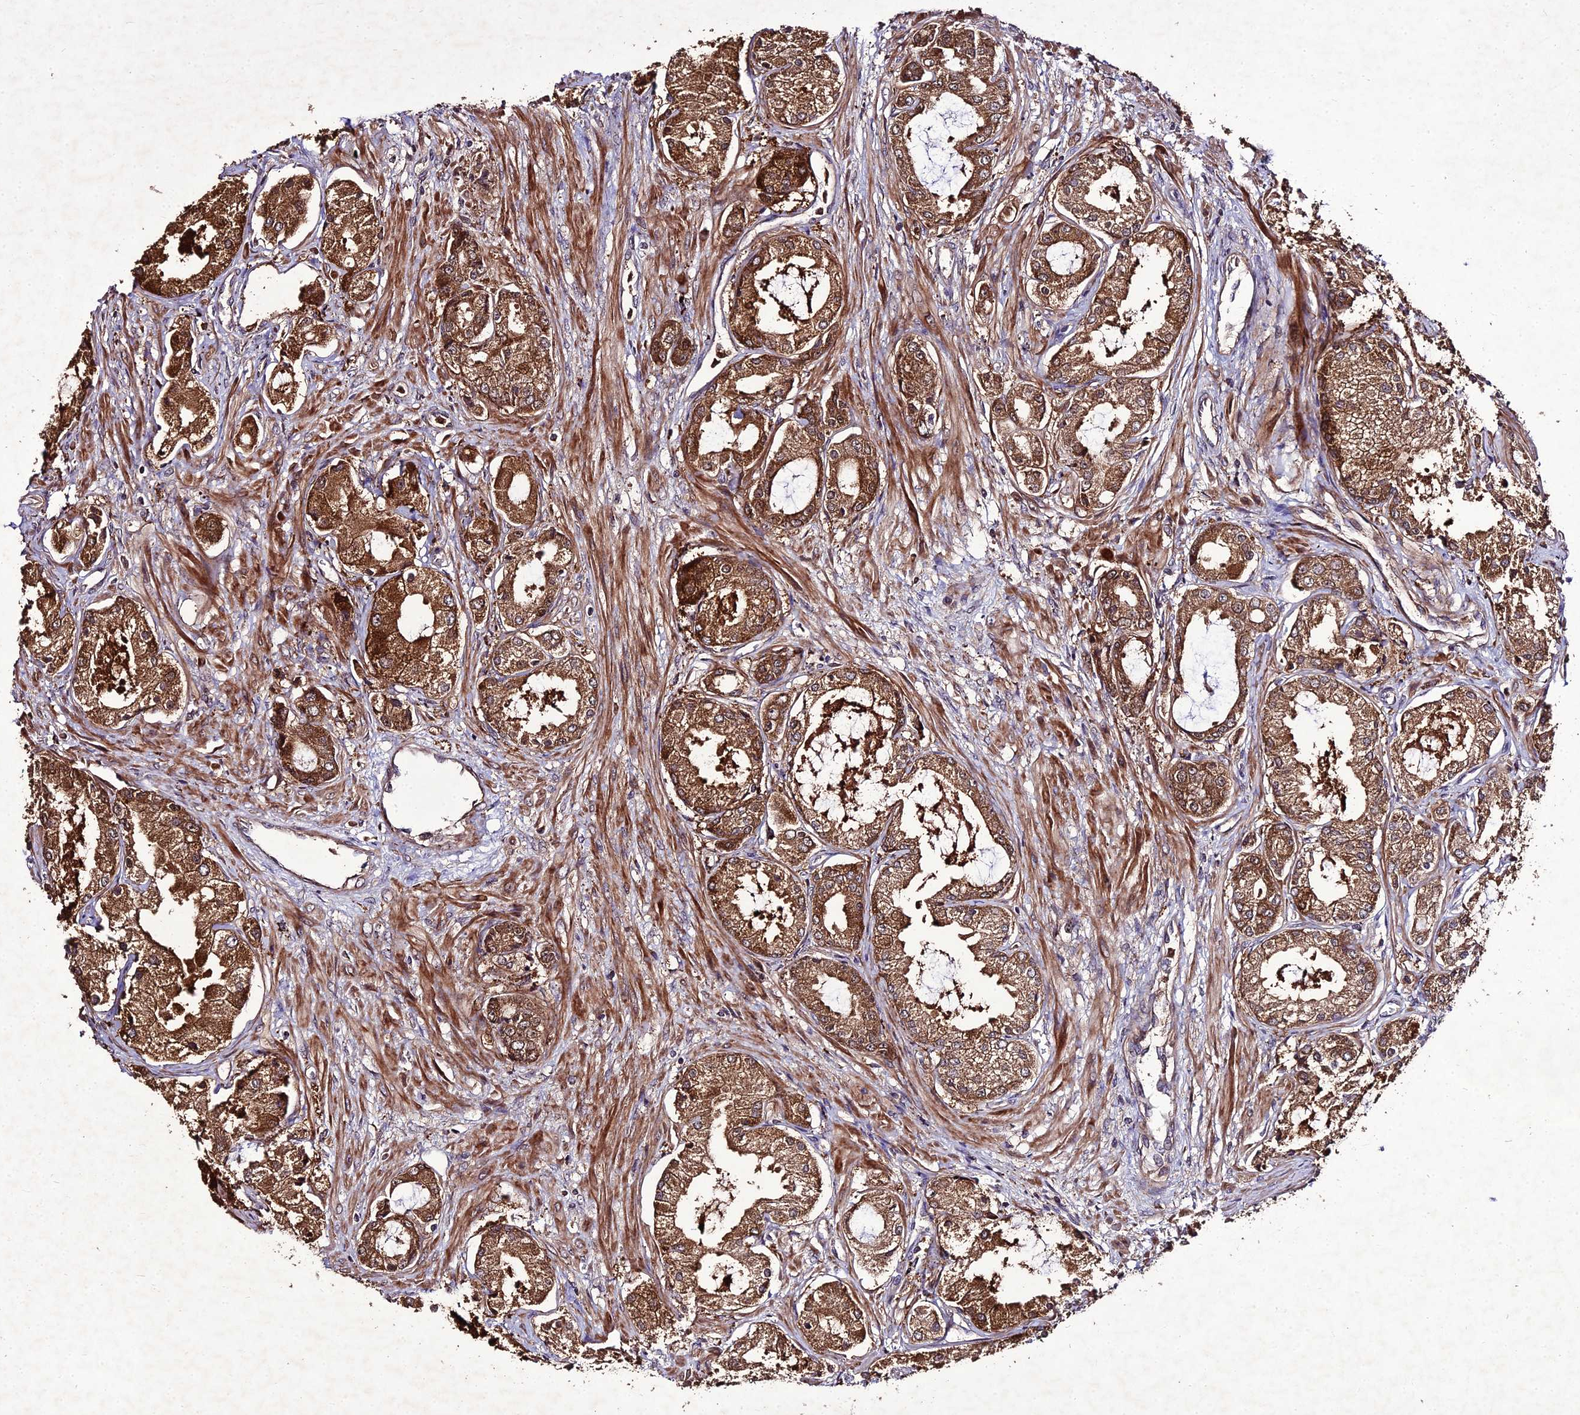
{"staining": {"intensity": "moderate", "quantity": ">75%", "location": "cytoplasmic/membranous"}, "tissue": "prostate cancer", "cell_type": "Tumor cells", "image_type": "cancer", "snomed": [{"axis": "morphology", "description": "Adenocarcinoma, Low grade"}, {"axis": "topography", "description": "Prostate"}], "caption": "Immunohistochemistry (IHC) image of prostate cancer stained for a protein (brown), which displays medium levels of moderate cytoplasmic/membranous expression in approximately >75% of tumor cells.", "gene": "ZNF766", "patient": {"sex": "male", "age": 68}}